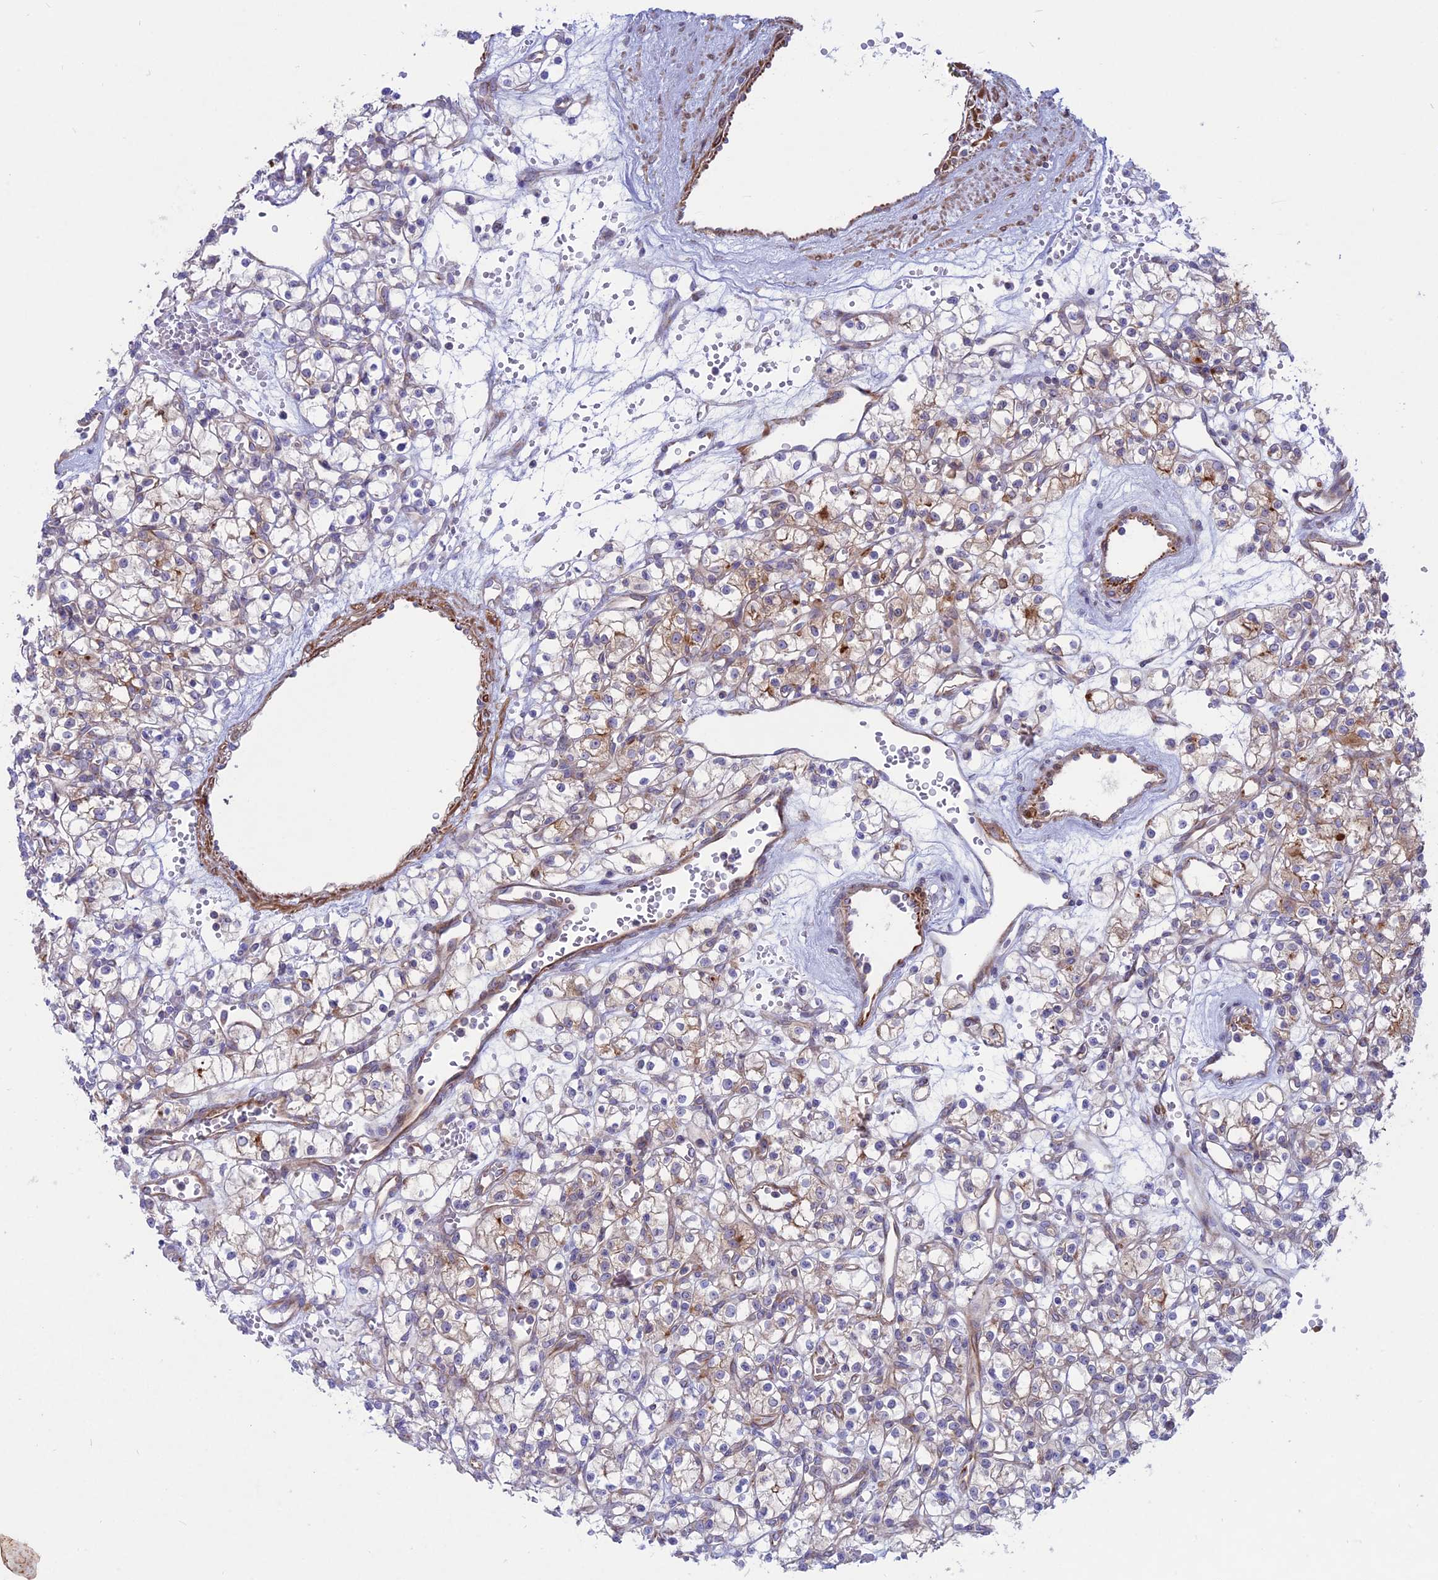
{"staining": {"intensity": "moderate", "quantity": "<25%", "location": "cytoplasmic/membranous"}, "tissue": "renal cancer", "cell_type": "Tumor cells", "image_type": "cancer", "snomed": [{"axis": "morphology", "description": "Adenocarcinoma, NOS"}, {"axis": "topography", "description": "Kidney"}], "caption": "A high-resolution image shows IHC staining of adenocarcinoma (renal), which displays moderate cytoplasmic/membranous staining in approximately <25% of tumor cells.", "gene": "MYO5B", "patient": {"sex": "female", "age": 59}}